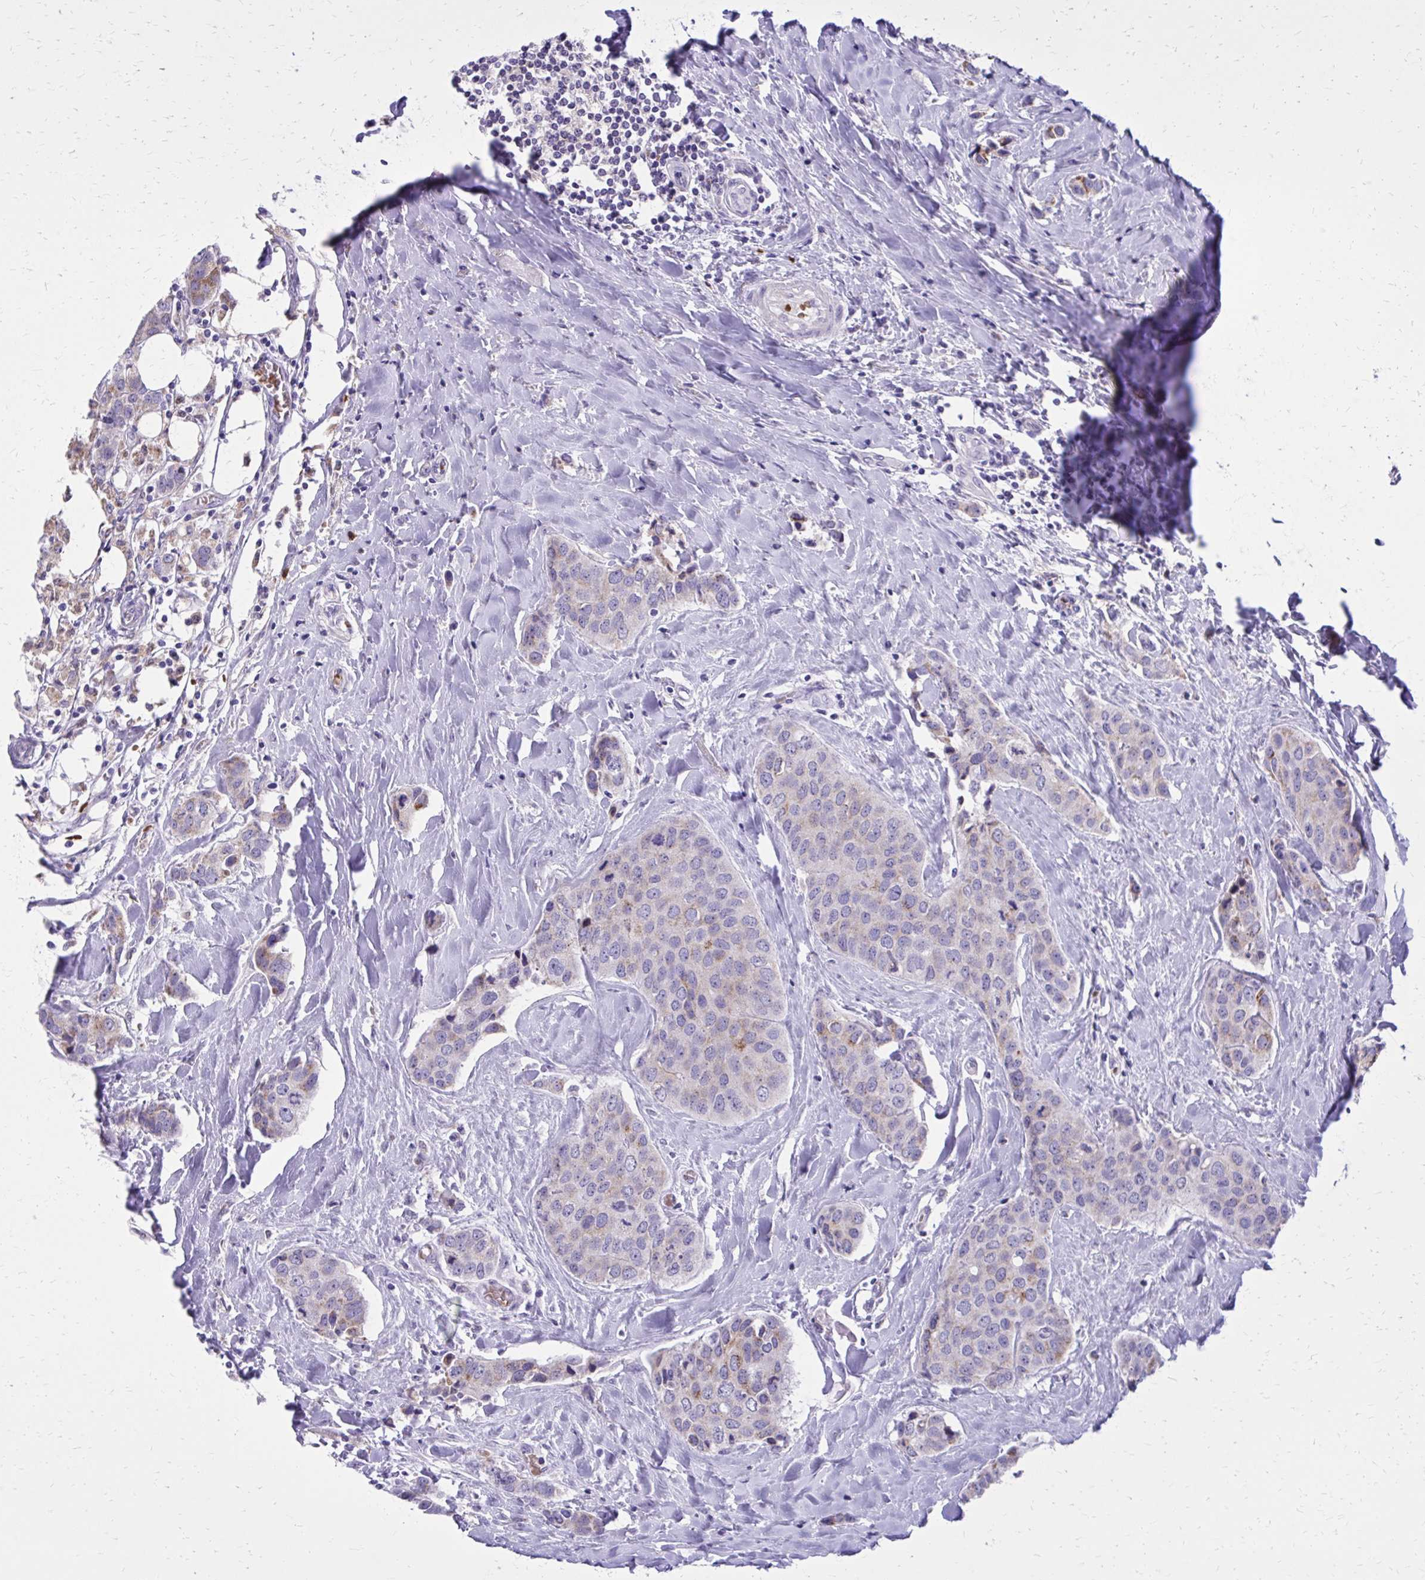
{"staining": {"intensity": "weak", "quantity": "25%-75%", "location": "cytoplasmic/membranous"}, "tissue": "breast cancer", "cell_type": "Tumor cells", "image_type": "cancer", "snomed": [{"axis": "morphology", "description": "Duct carcinoma"}, {"axis": "topography", "description": "Breast"}], "caption": "The immunohistochemical stain labels weak cytoplasmic/membranous positivity in tumor cells of invasive ductal carcinoma (breast) tissue.", "gene": "CAT", "patient": {"sex": "female", "age": 80}}